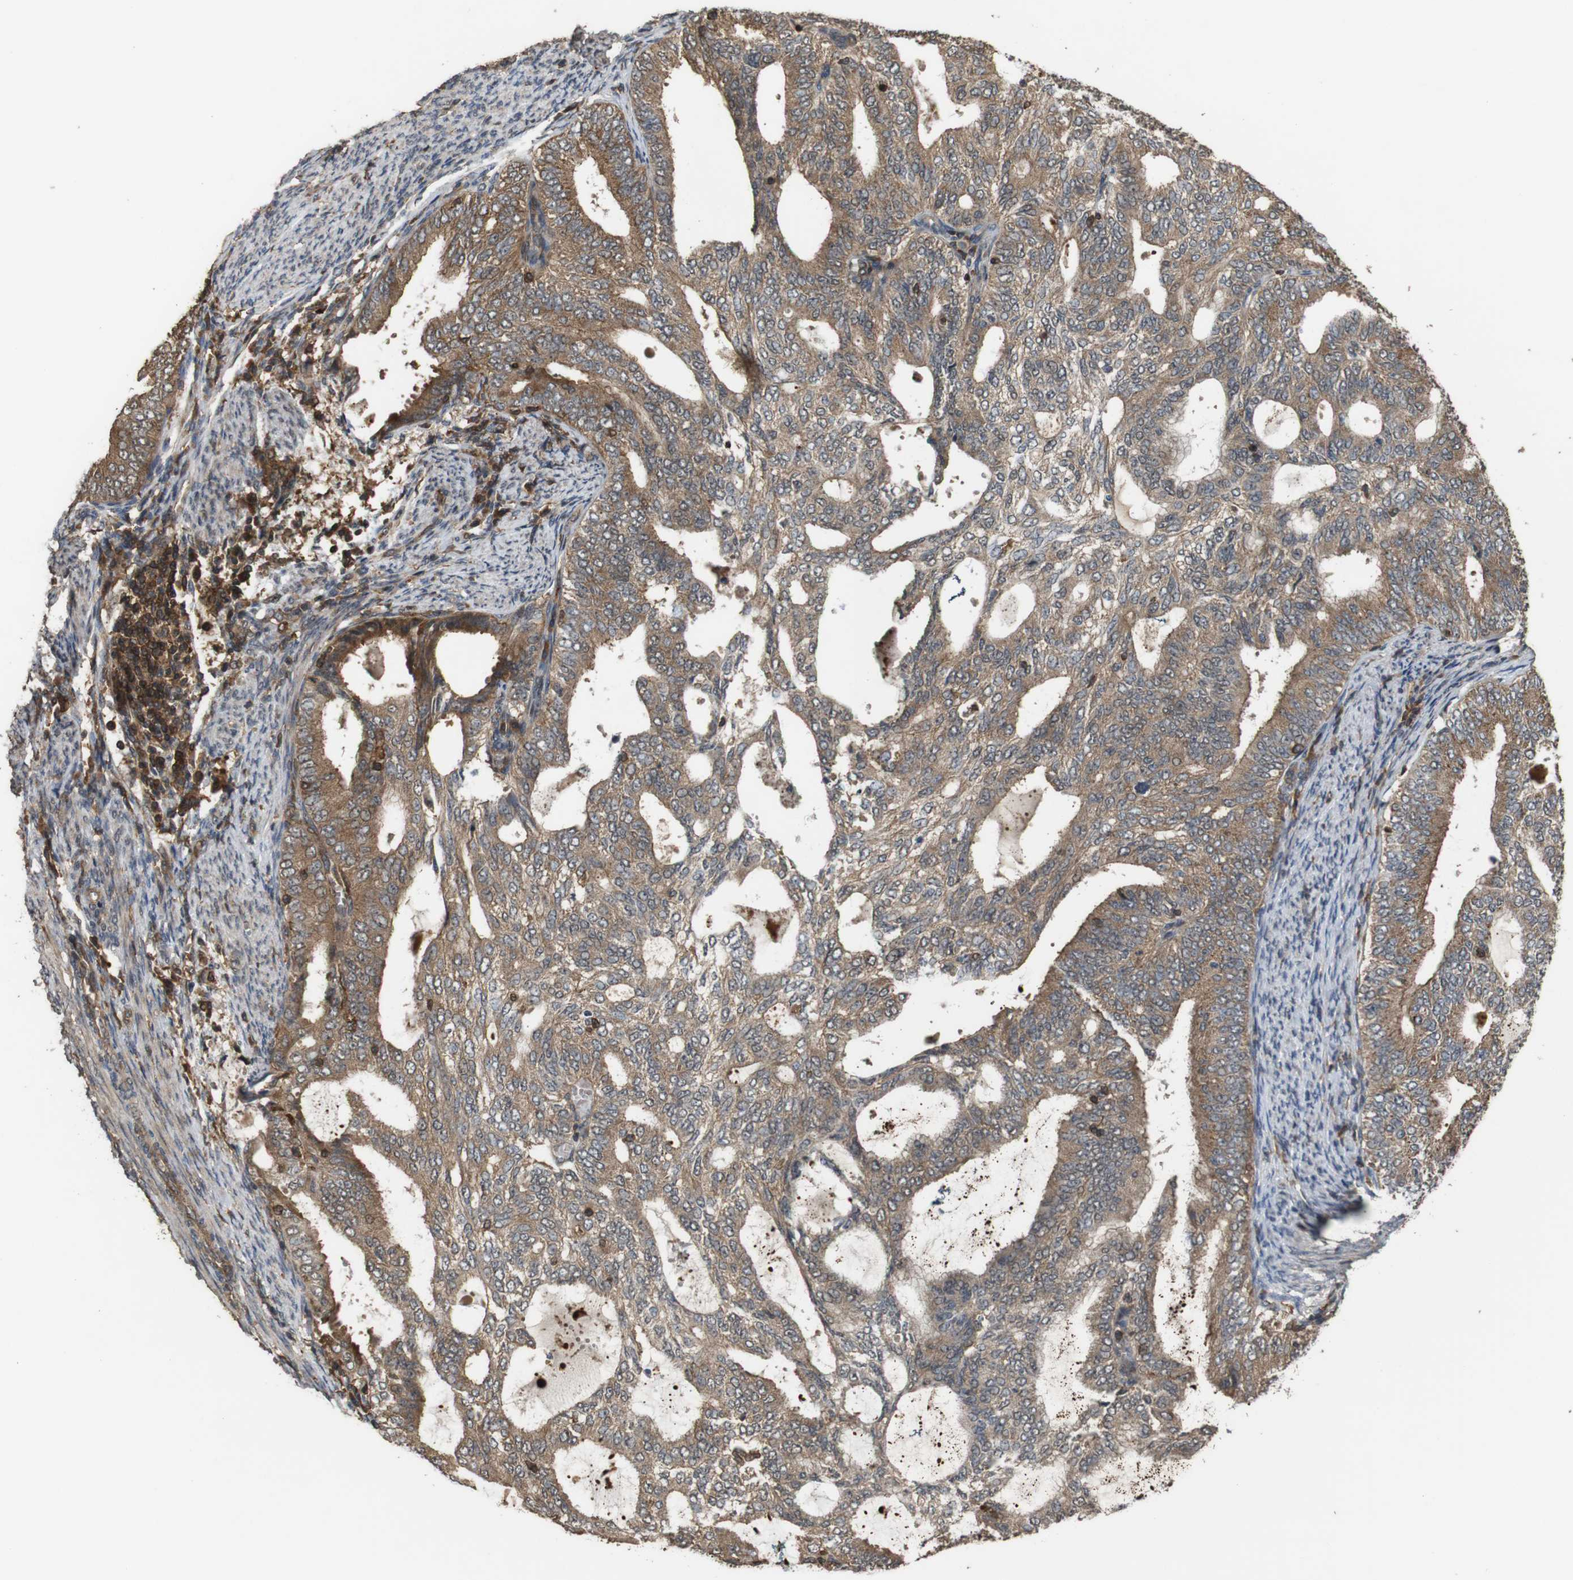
{"staining": {"intensity": "moderate", "quantity": ">75%", "location": "cytoplasmic/membranous"}, "tissue": "endometrial cancer", "cell_type": "Tumor cells", "image_type": "cancer", "snomed": [{"axis": "morphology", "description": "Adenocarcinoma, NOS"}, {"axis": "topography", "description": "Endometrium"}], "caption": "Human endometrial cancer (adenocarcinoma) stained with a brown dye displays moderate cytoplasmic/membranous positive expression in about >75% of tumor cells.", "gene": "BAG4", "patient": {"sex": "female", "age": 58}}